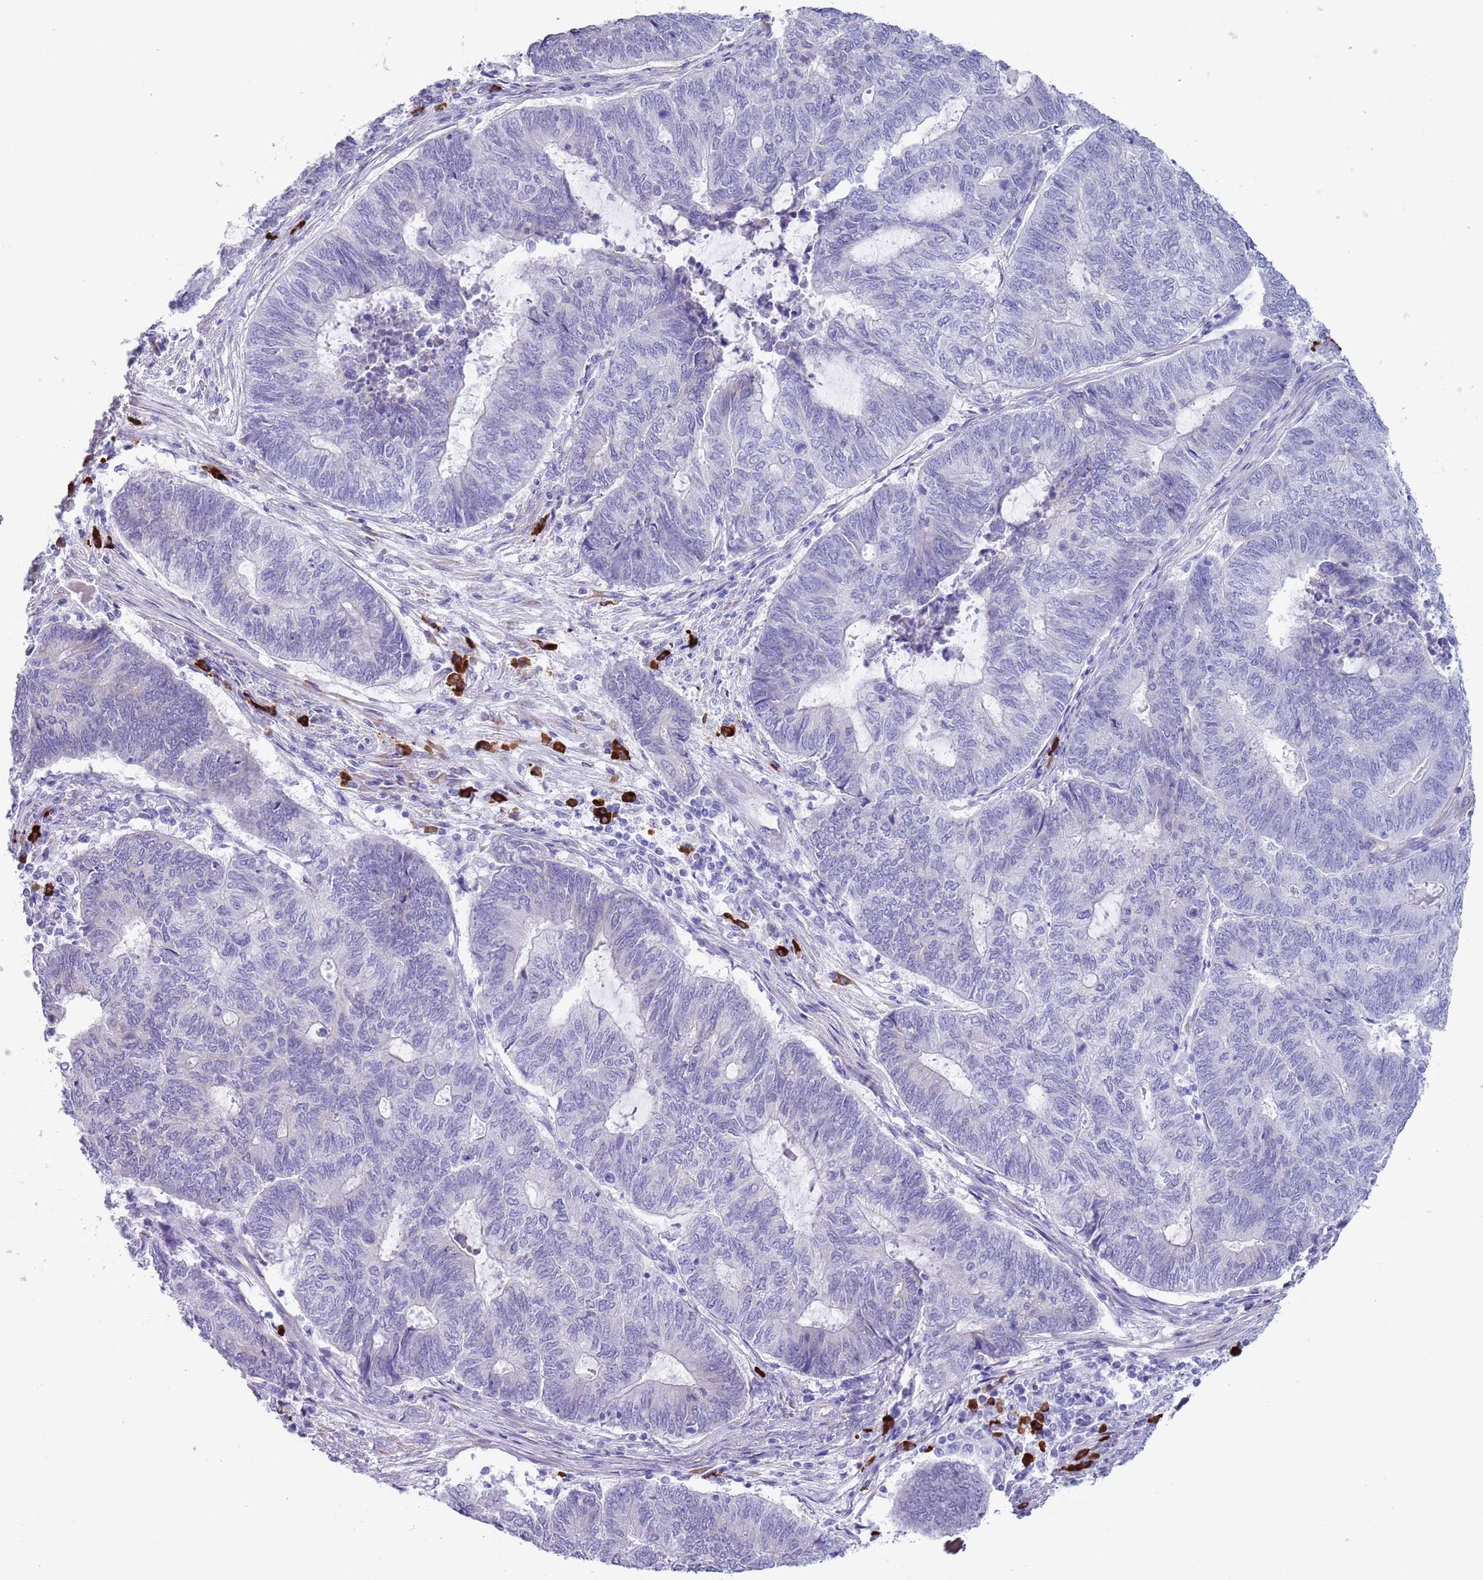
{"staining": {"intensity": "negative", "quantity": "none", "location": "none"}, "tissue": "endometrial cancer", "cell_type": "Tumor cells", "image_type": "cancer", "snomed": [{"axis": "morphology", "description": "Adenocarcinoma, NOS"}, {"axis": "topography", "description": "Uterus"}, {"axis": "topography", "description": "Endometrium"}], "caption": "An IHC micrograph of endometrial adenocarcinoma is shown. There is no staining in tumor cells of endometrial adenocarcinoma.", "gene": "LY6G5B", "patient": {"sex": "female", "age": 70}}